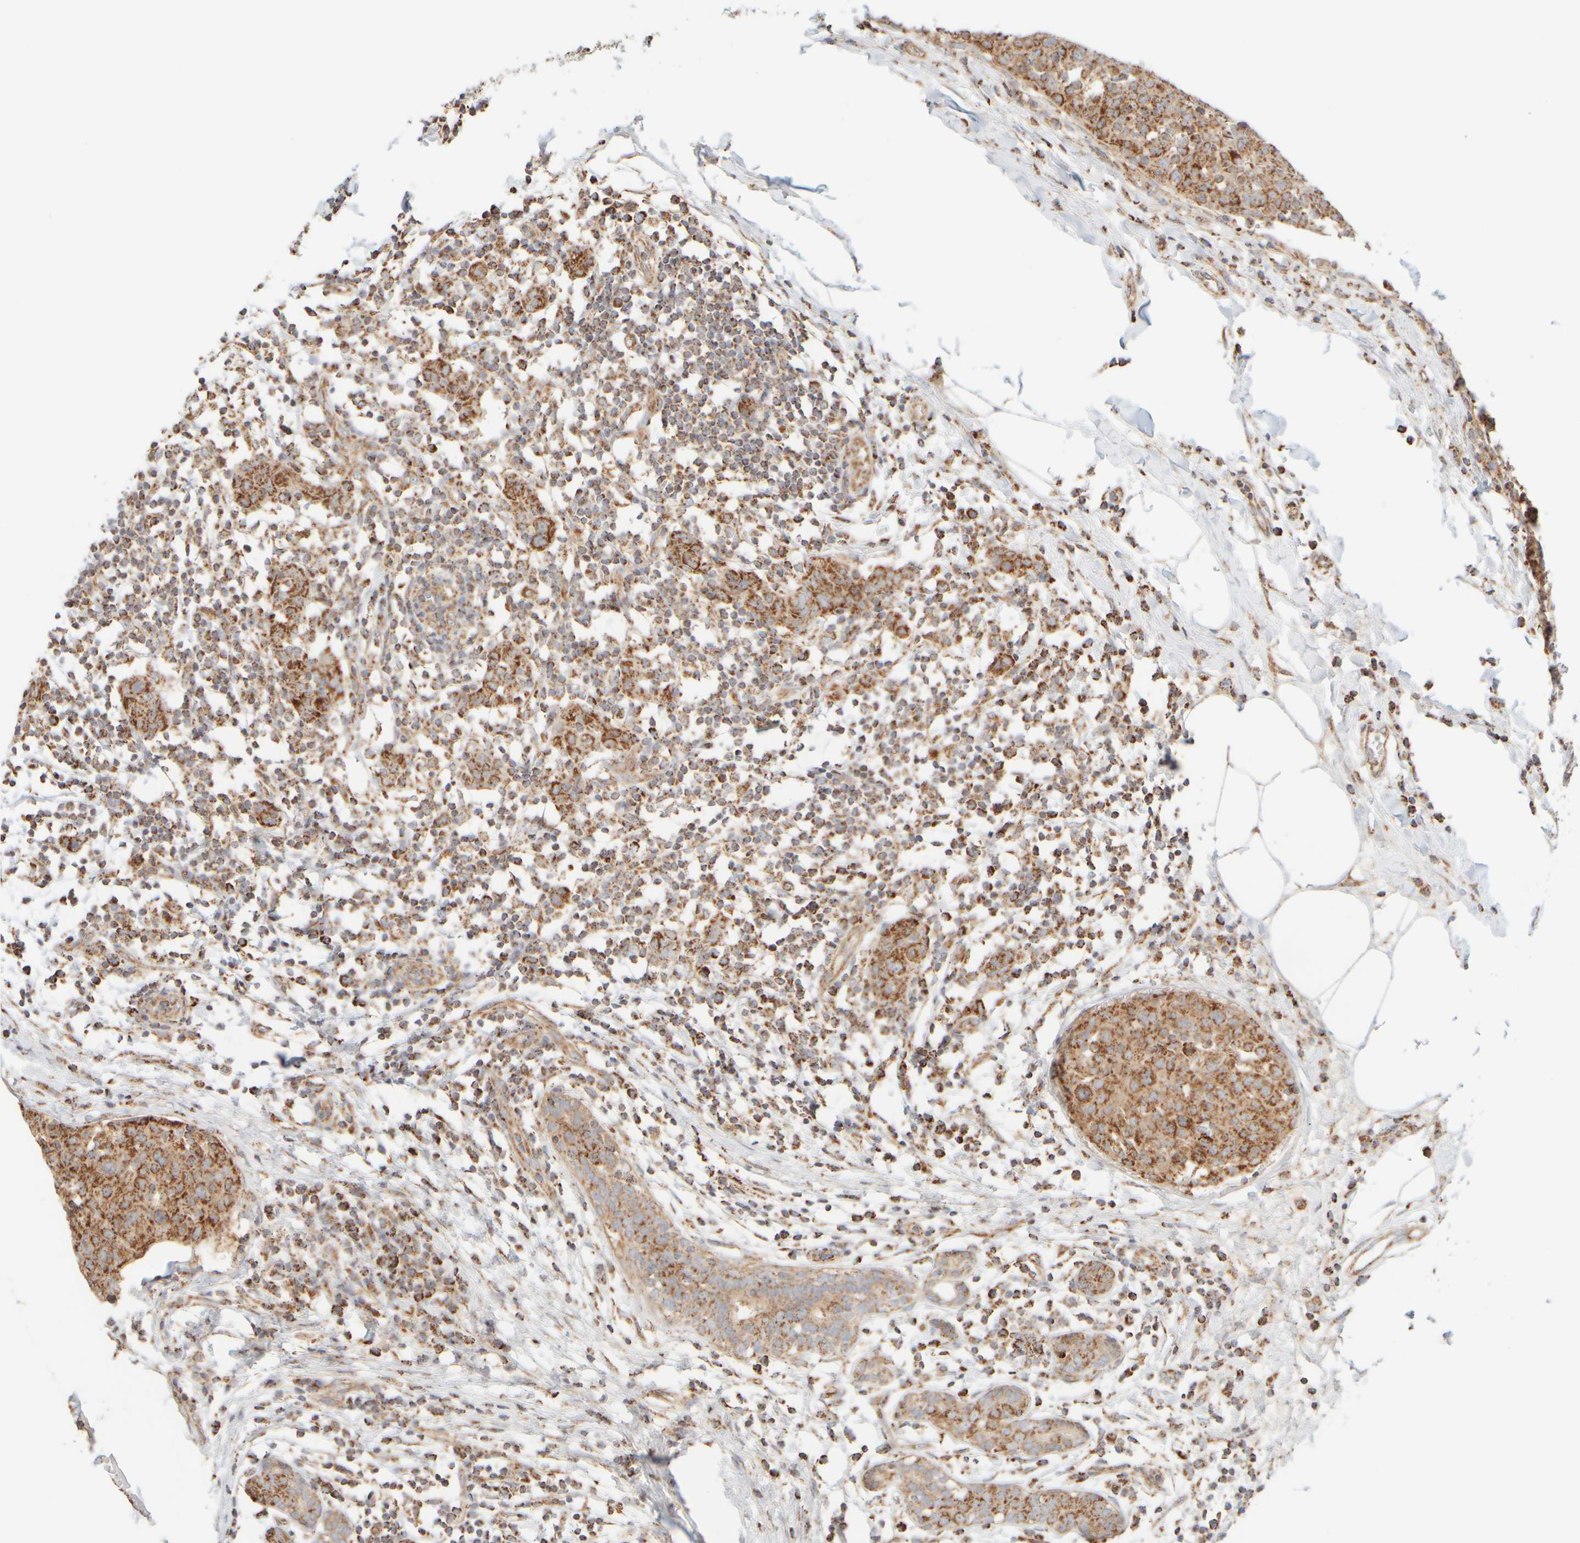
{"staining": {"intensity": "moderate", "quantity": ">75%", "location": "cytoplasmic/membranous"}, "tissue": "breast cancer", "cell_type": "Tumor cells", "image_type": "cancer", "snomed": [{"axis": "morphology", "description": "Normal tissue, NOS"}, {"axis": "morphology", "description": "Duct carcinoma"}, {"axis": "topography", "description": "Breast"}], "caption": "Moderate cytoplasmic/membranous staining for a protein is seen in about >75% of tumor cells of invasive ductal carcinoma (breast) using IHC.", "gene": "APBB2", "patient": {"sex": "female", "age": 37}}